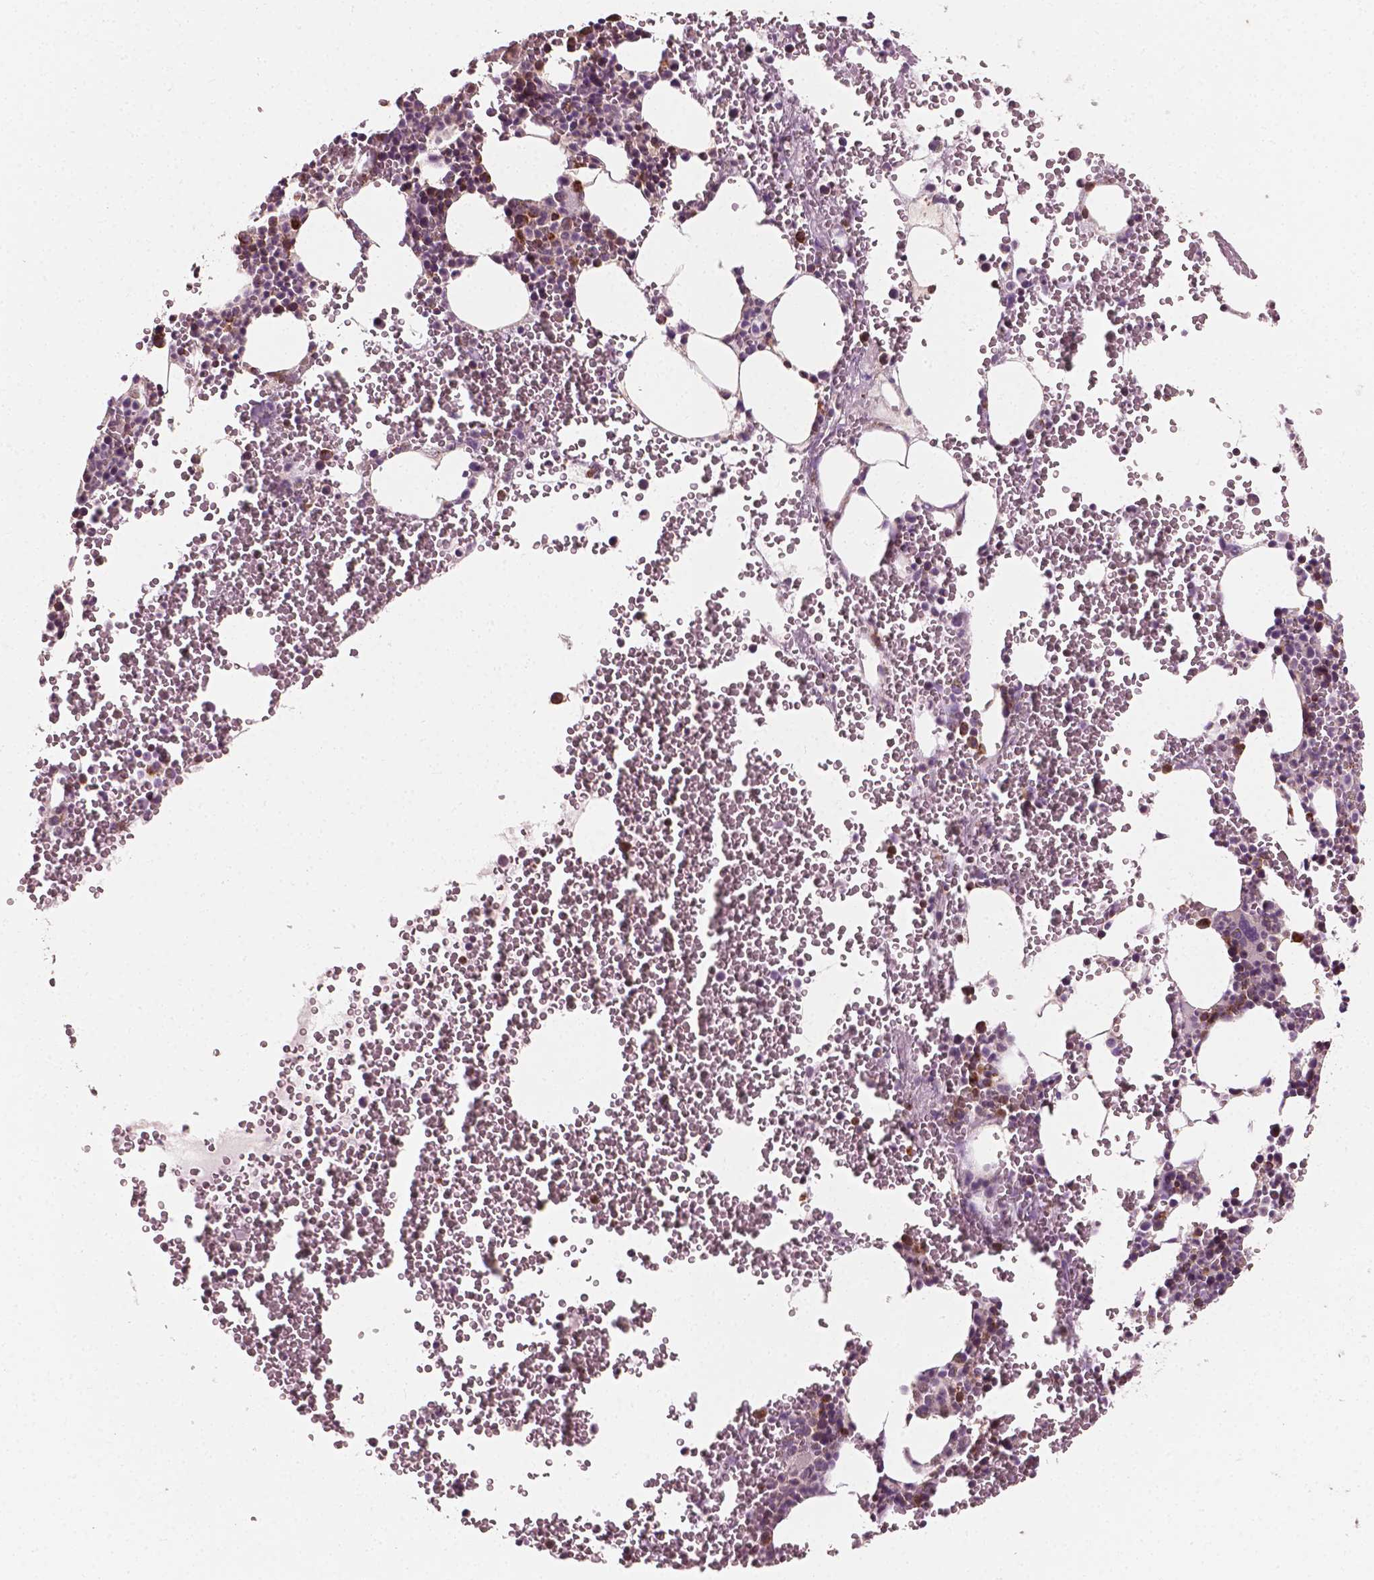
{"staining": {"intensity": "strong", "quantity": "<25%", "location": "cytoplasmic/membranous,nuclear"}, "tissue": "bone marrow", "cell_type": "Hematopoietic cells", "image_type": "normal", "snomed": [{"axis": "morphology", "description": "Normal tissue, NOS"}, {"axis": "topography", "description": "Bone marrow"}], "caption": "An IHC micrograph of unremarkable tissue is shown. Protein staining in brown highlights strong cytoplasmic/membranous,nuclear positivity in bone marrow within hematopoietic cells.", "gene": "MCL1", "patient": {"sex": "male", "age": 82}}